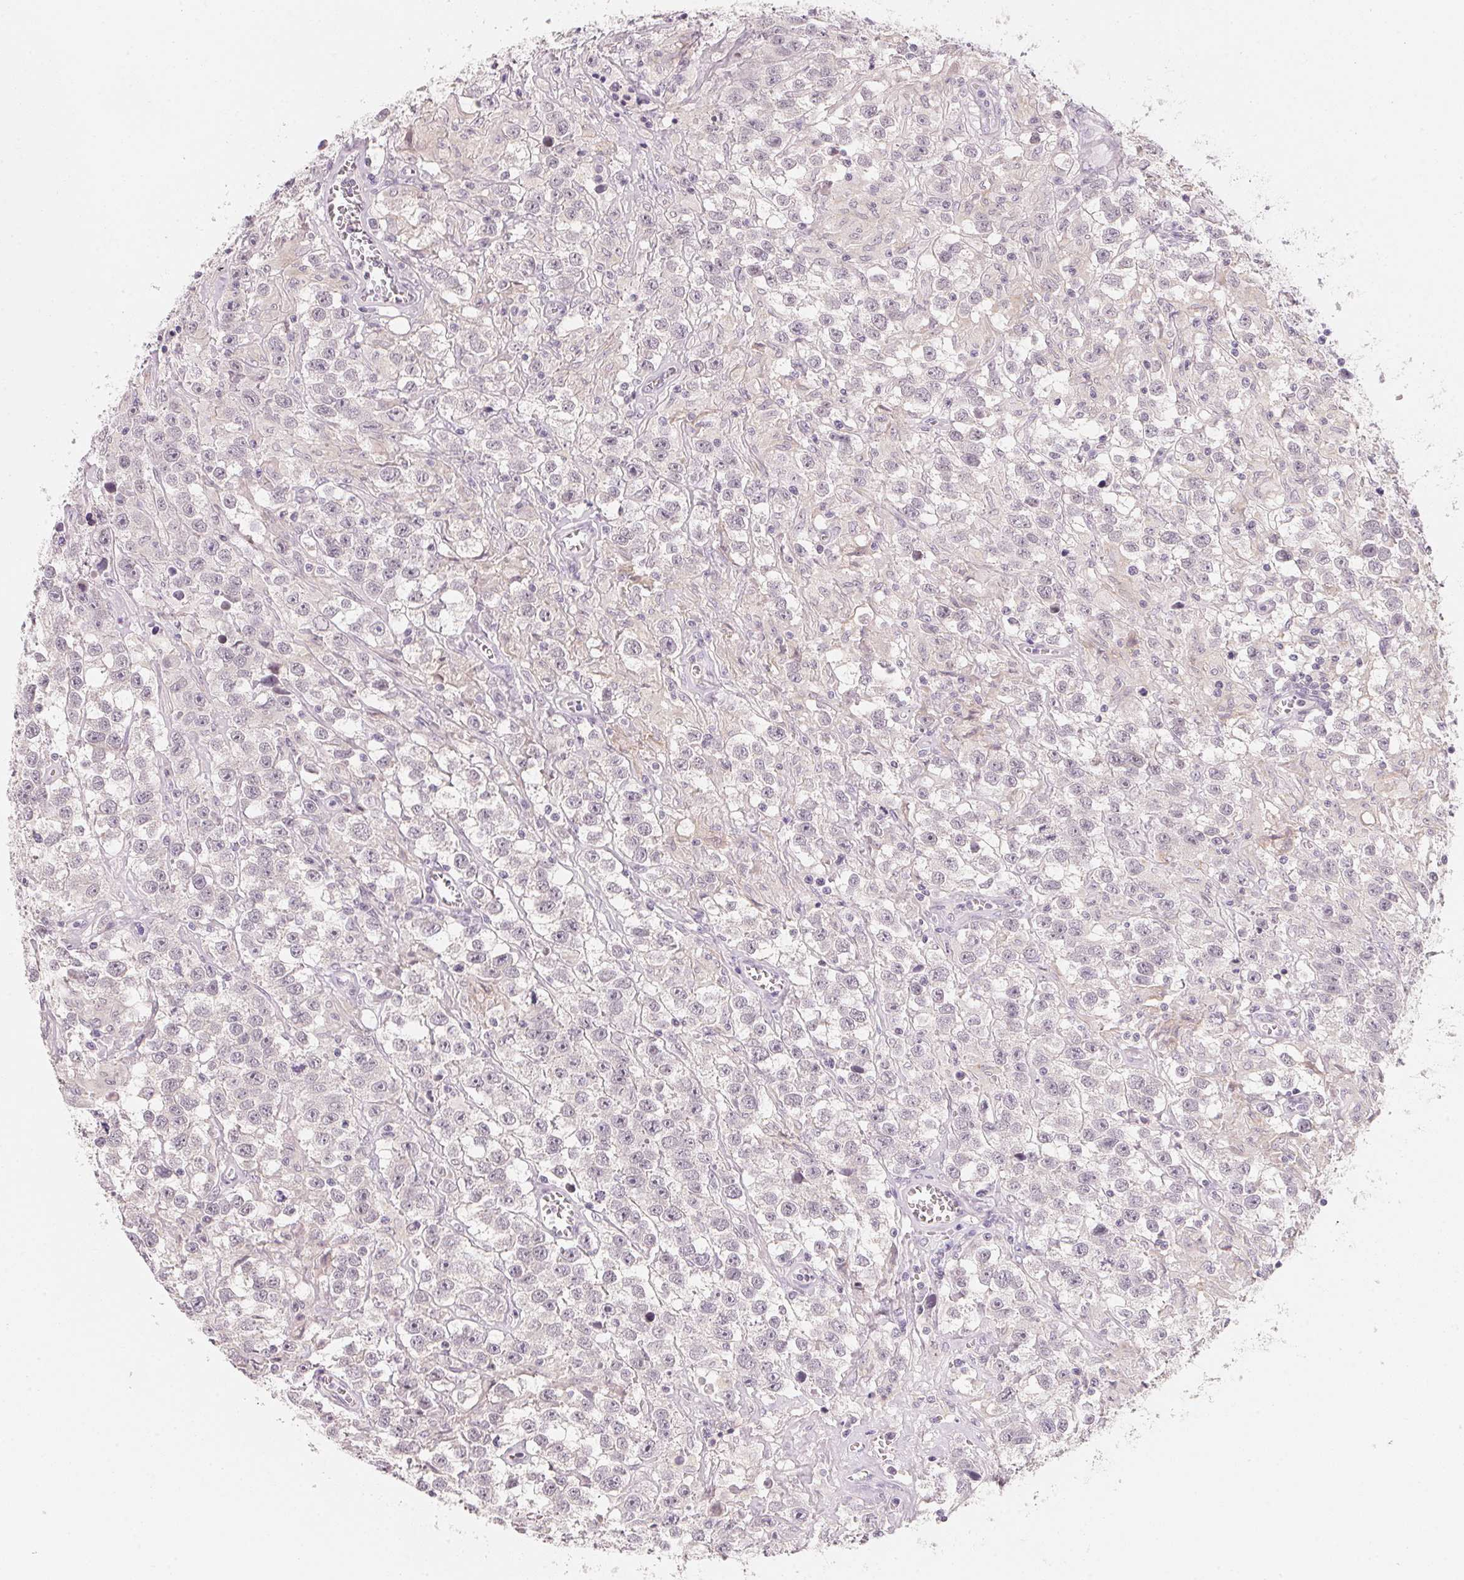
{"staining": {"intensity": "negative", "quantity": "none", "location": "none"}, "tissue": "testis cancer", "cell_type": "Tumor cells", "image_type": "cancer", "snomed": [{"axis": "morphology", "description": "Seminoma, NOS"}, {"axis": "topography", "description": "Testis"}], "caption": "IHC image of human testis seminoma stained for a protein (brown), which reveals no staining in tumor cells.", "gene": "ANKRD31", "patient": {"sex": "male", "age": 43}}